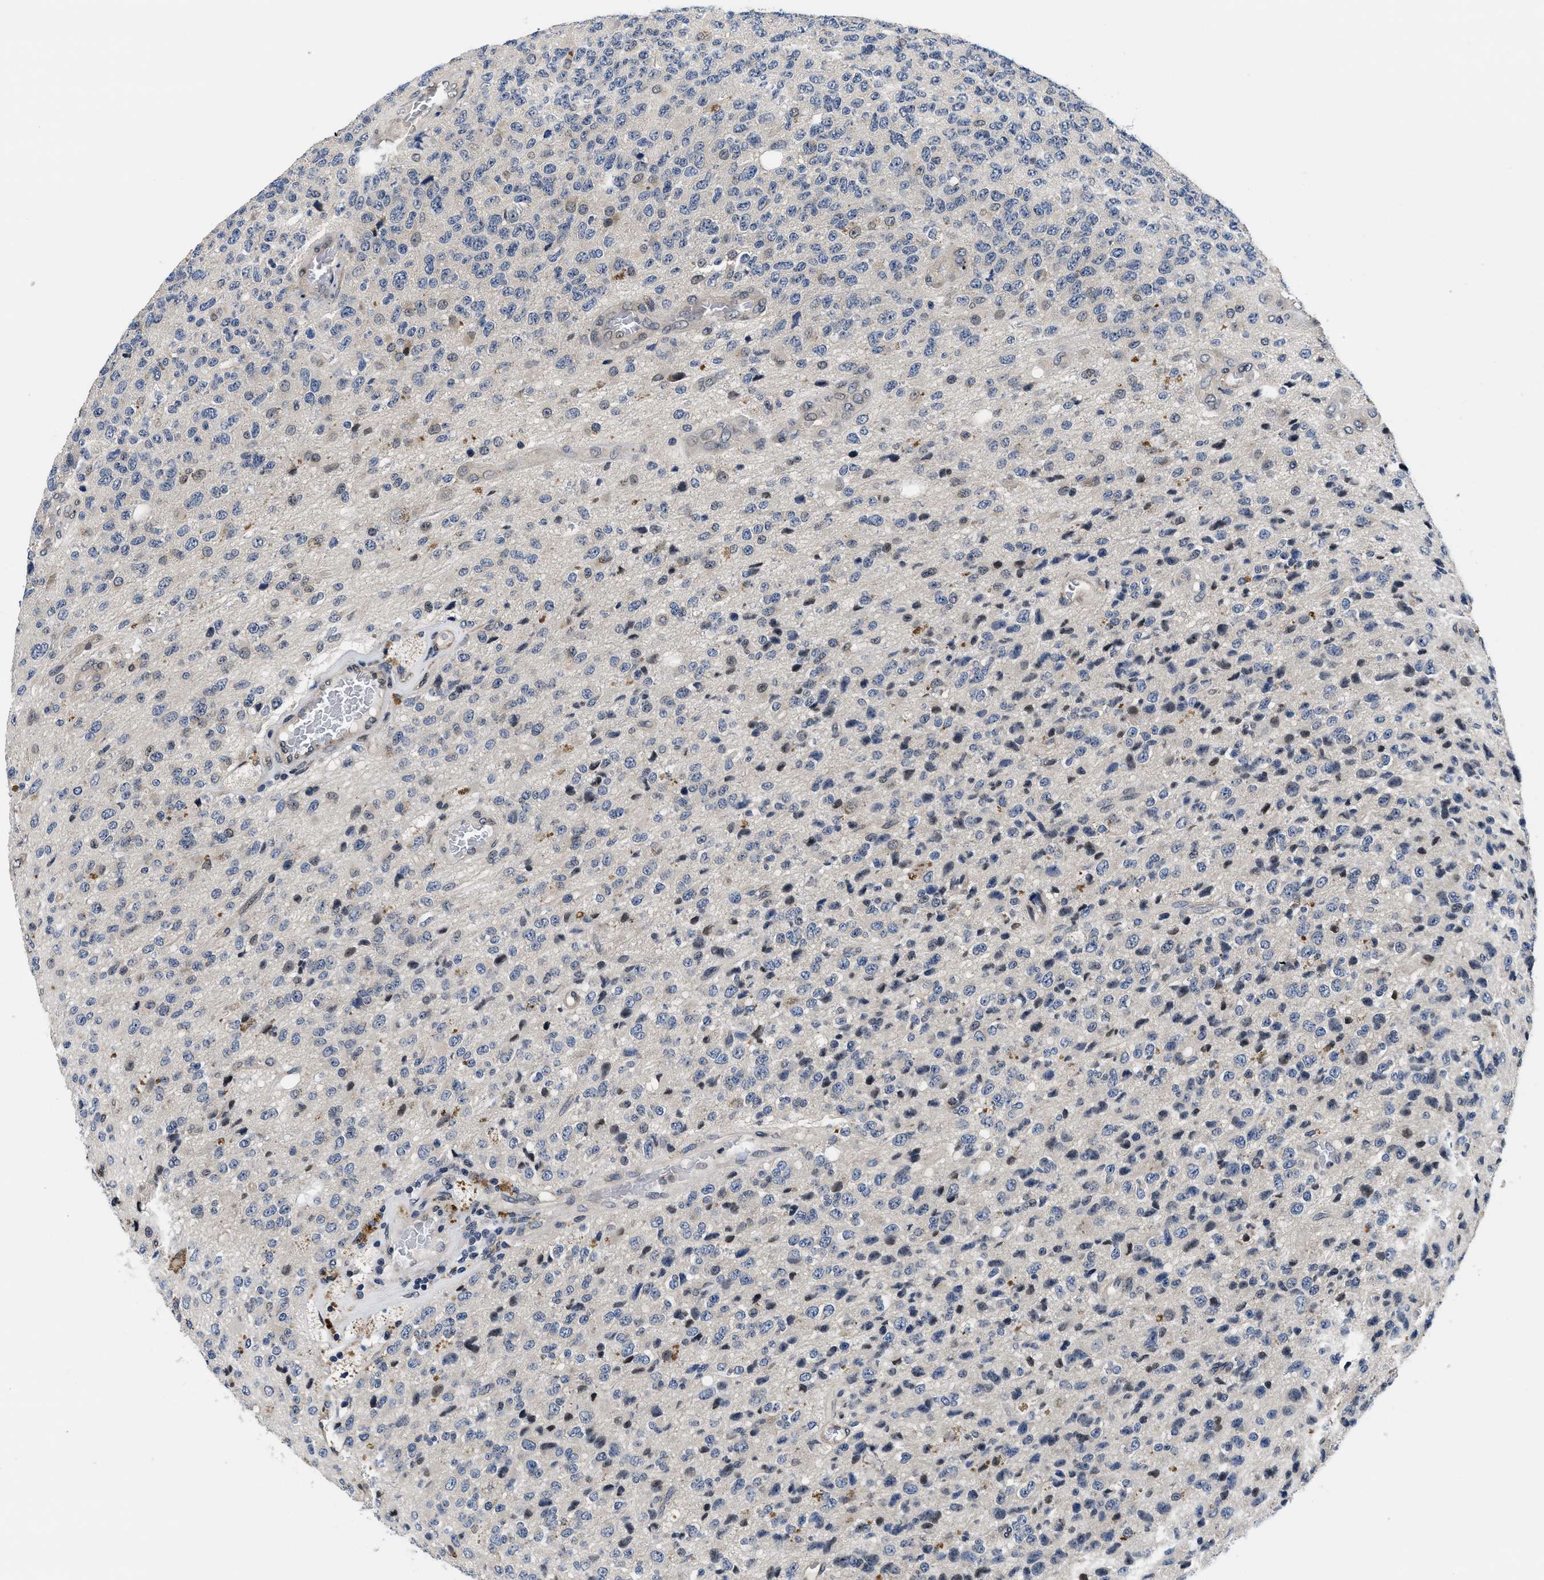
{"staining": {"intensity": "negative", "quantity": "none", "location": "none"}, "tissue": "glioma", "cell_type": "Tumor cells", "image_type": "cancer", "snomed": [{"axis": "morphology", "description": "Glioma, malignant, High grade"}, {"axis": "topography", "description": "pancreas cauda"}], "caption": "This is an immunohistochemistry photomicrograph of glioma. There is no staining in tumor cells.", "gene": "SNX10", "patient": {"sex": "male", "age": 60}}